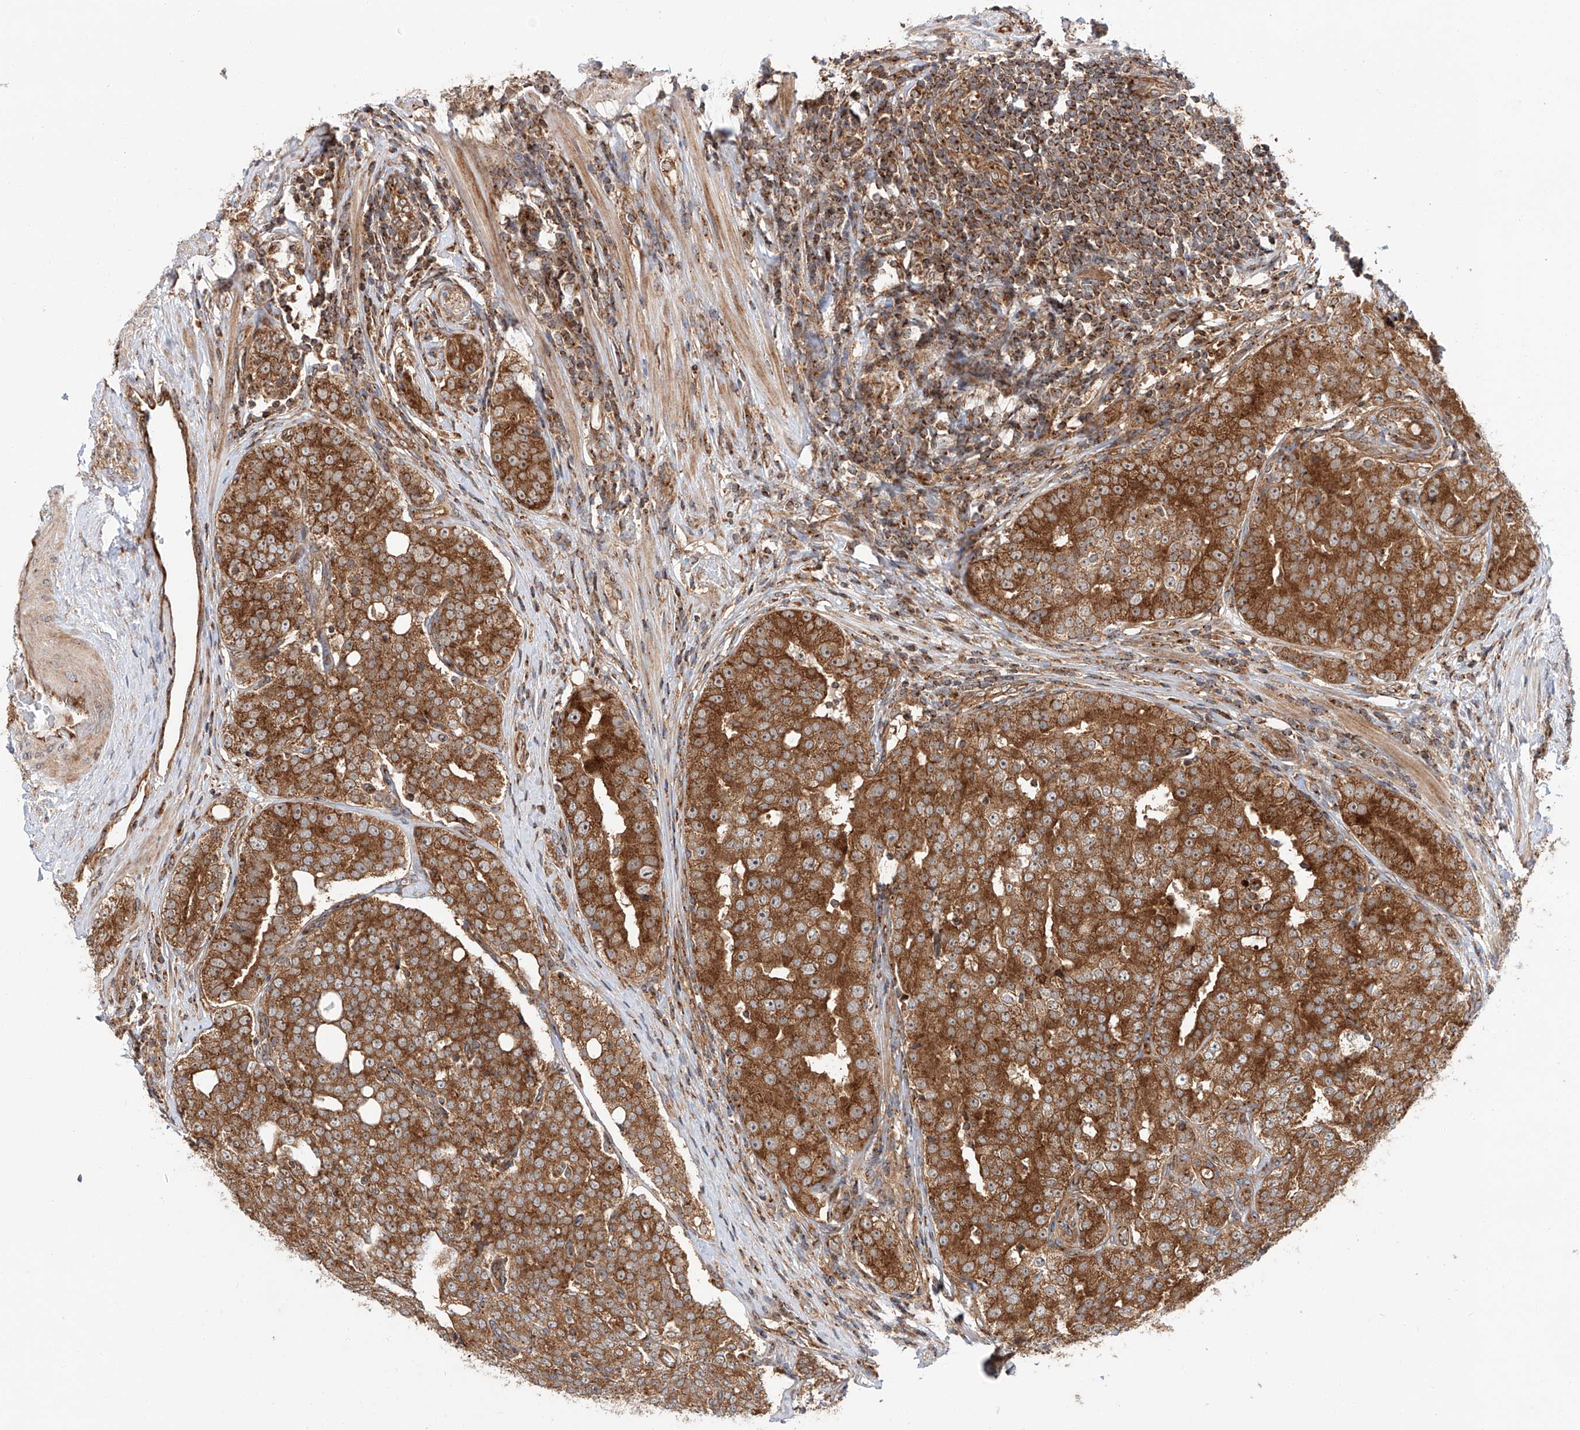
{"staining": {"intensity": "strong", "quantity": ">75%", "location": "cytoplasmic/membranous"}, "tissue": "prostate cancer", "cell_type": "Tumor cells", "image_type": "cancer", "snomed": [{"axis": "morphology", "description": "Adenocarcinoma, High grade"}, {"axis": "topography", "description": "Prostate"}], "caption": "DAB (3,3'-diaminobenzidine) immunohistochemical staining of human prostate high-grade adenocarcinoma exhibits strong cytoplasmic/membranous protein staining in approximately >75% of tumor cells.", "gene": "ISCA2", "patient": {"sex": "male", "age": 56}}